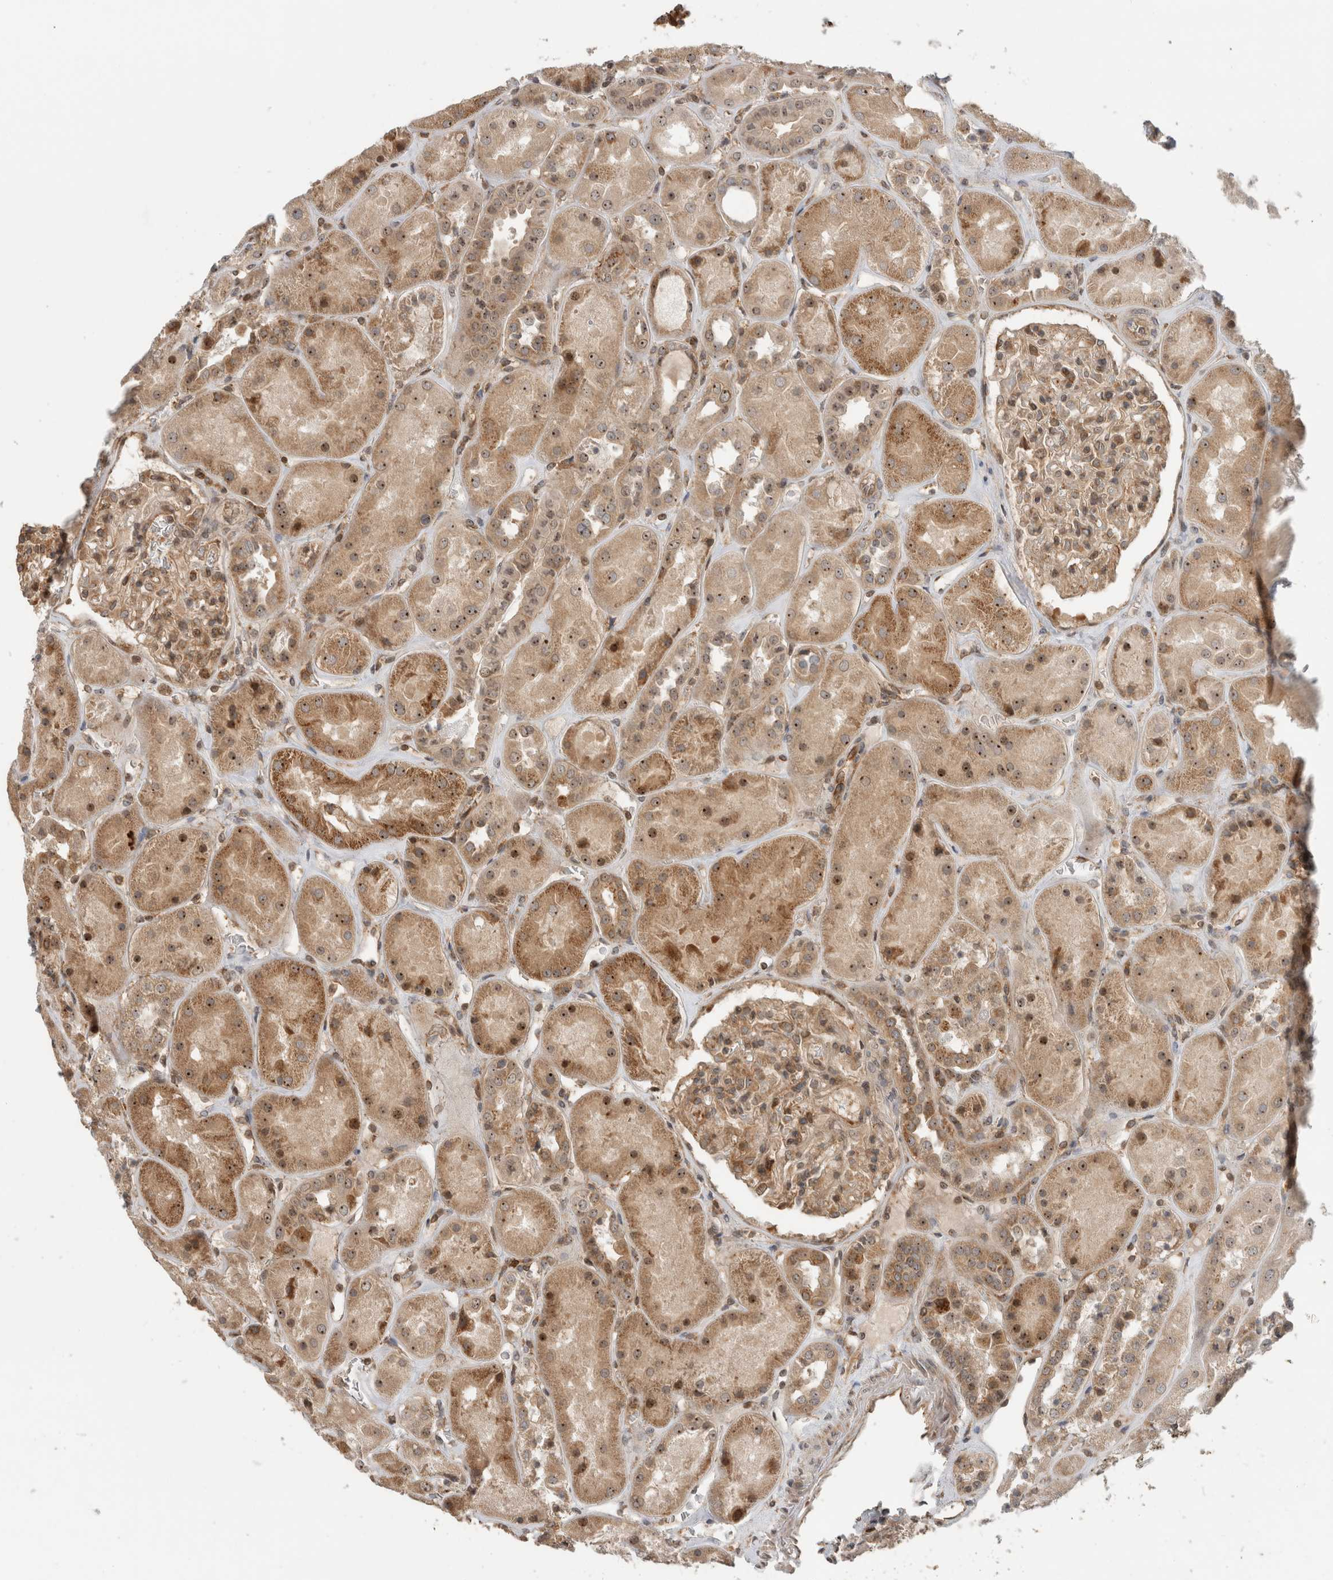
{"staining": {"intensity": "moderate", "quantity": ">75%", "location": "cytoplasmic/membranous,nuclear"}, "tissue": "kidney", "cell_type": "Cells in glomeruli", "image_type": "normal", "snomed": [{"axis": "morphology", "description": "Normal tissue, NOS"}, {"axis": "topography", "description": "Kidney"}], "caption": "IHC histopathology image of normal kidney: human kidney stained using immunohistochemistry (IHC) demonstrates medium levels of moderate protein expression localized specifically in the cytoplasmic/membranous,nuclear of cells in glomeruli, appearing as a cytoplasmic/membranous,nuclear brown color.", "gene": "WASF2", "patient": {"sex": "male", "age": 70}}